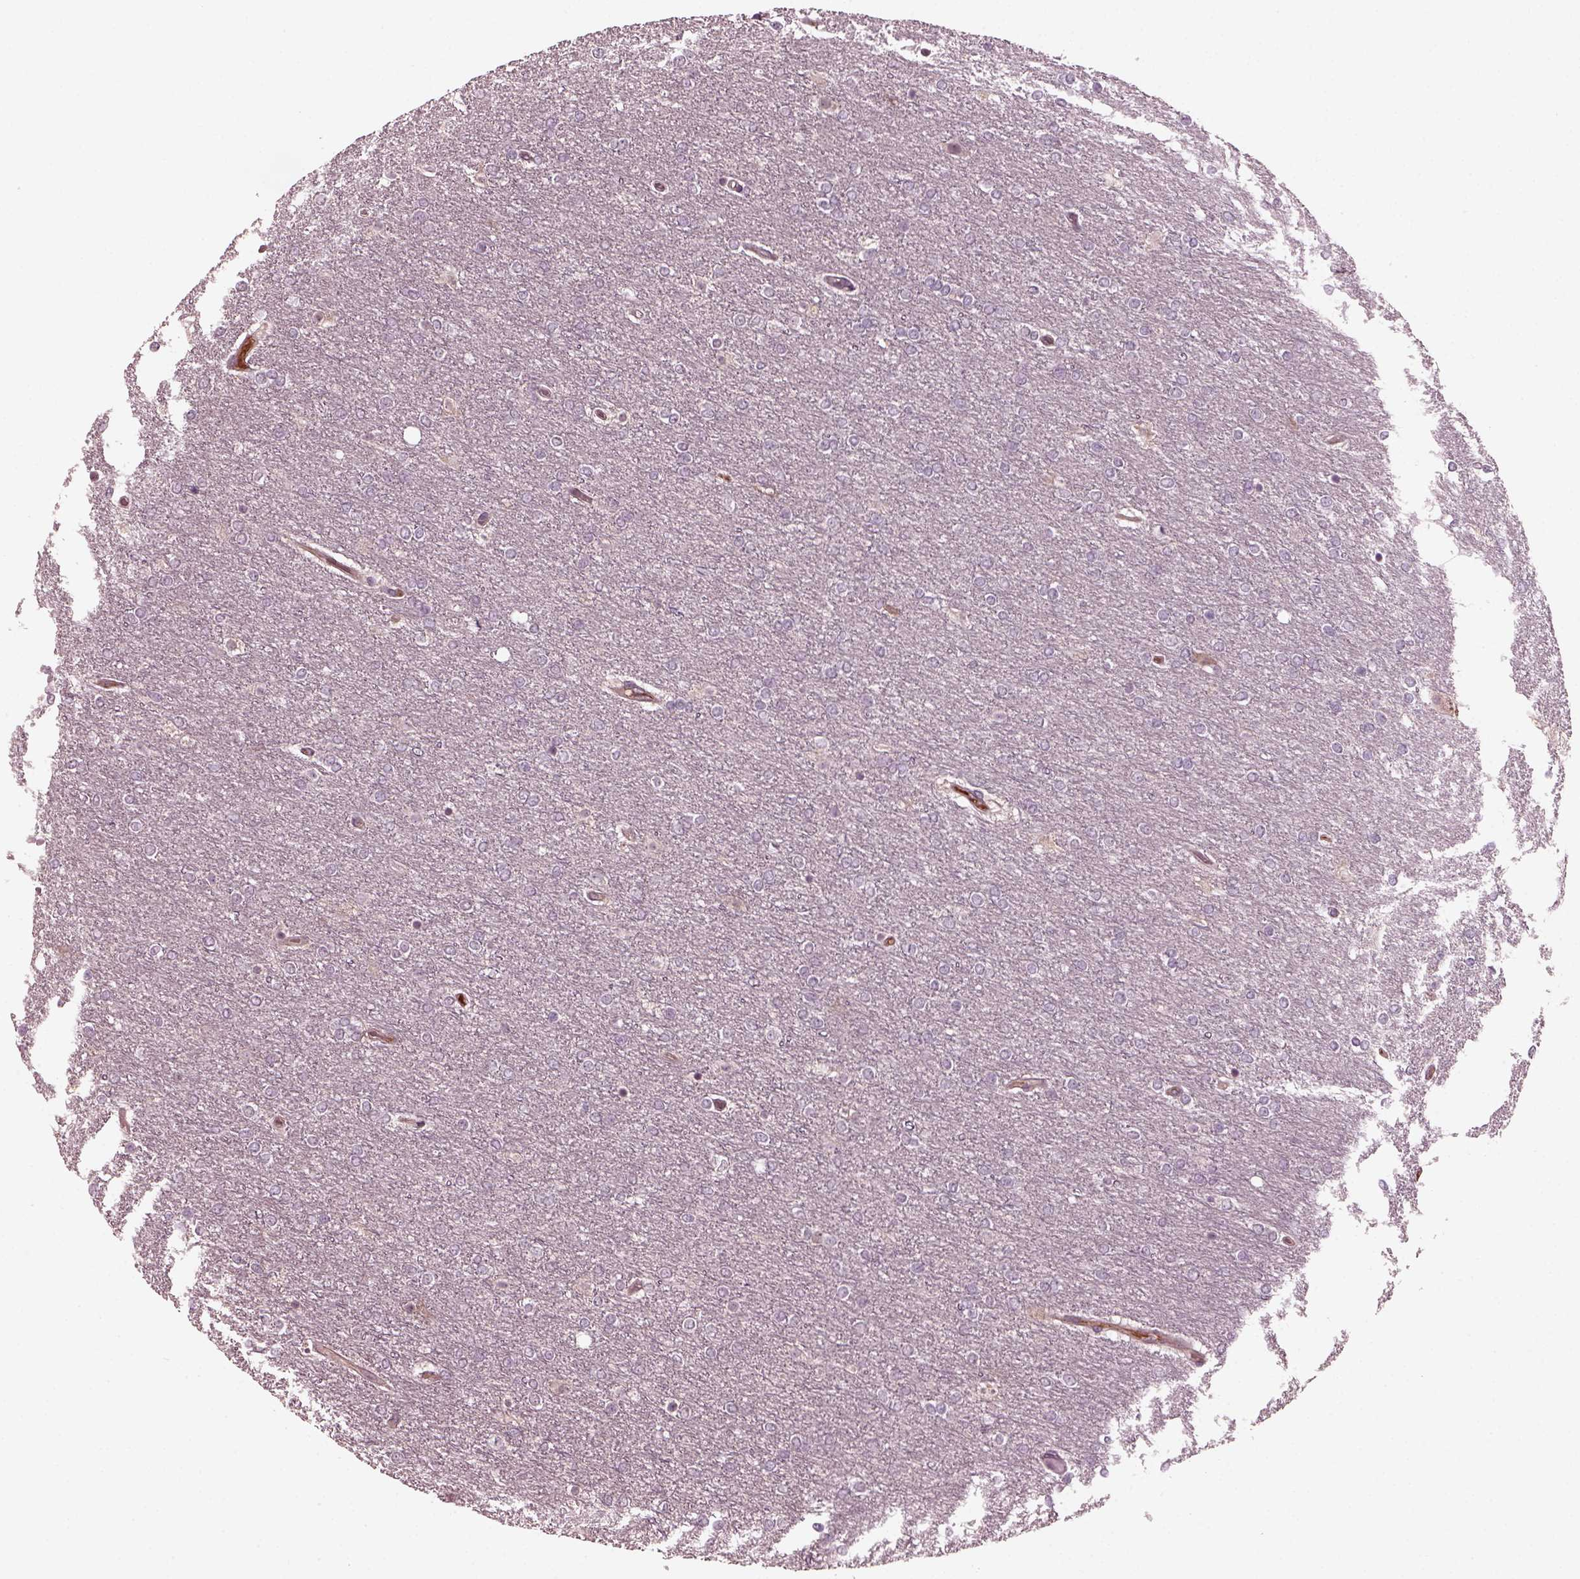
{"staining": {"intensity": "negative", "quantity": "none", "location": "none"}, "tissue": "glioma", "cell_type": "Tumor cells", "image_type": "cancer", "snomed": [{"axis": "morphology", "description": "Glioma, malignant, High grade"}, {"axis": "topography", "description": "Brain"}], "caption": "There is no significant expression in tumor cells of glioma. (DAB immunohistochemistry (IHC) with hematoxylin counter stain).", "gene": "PORCN", "patient": {"sex": "female", "age": 61}}